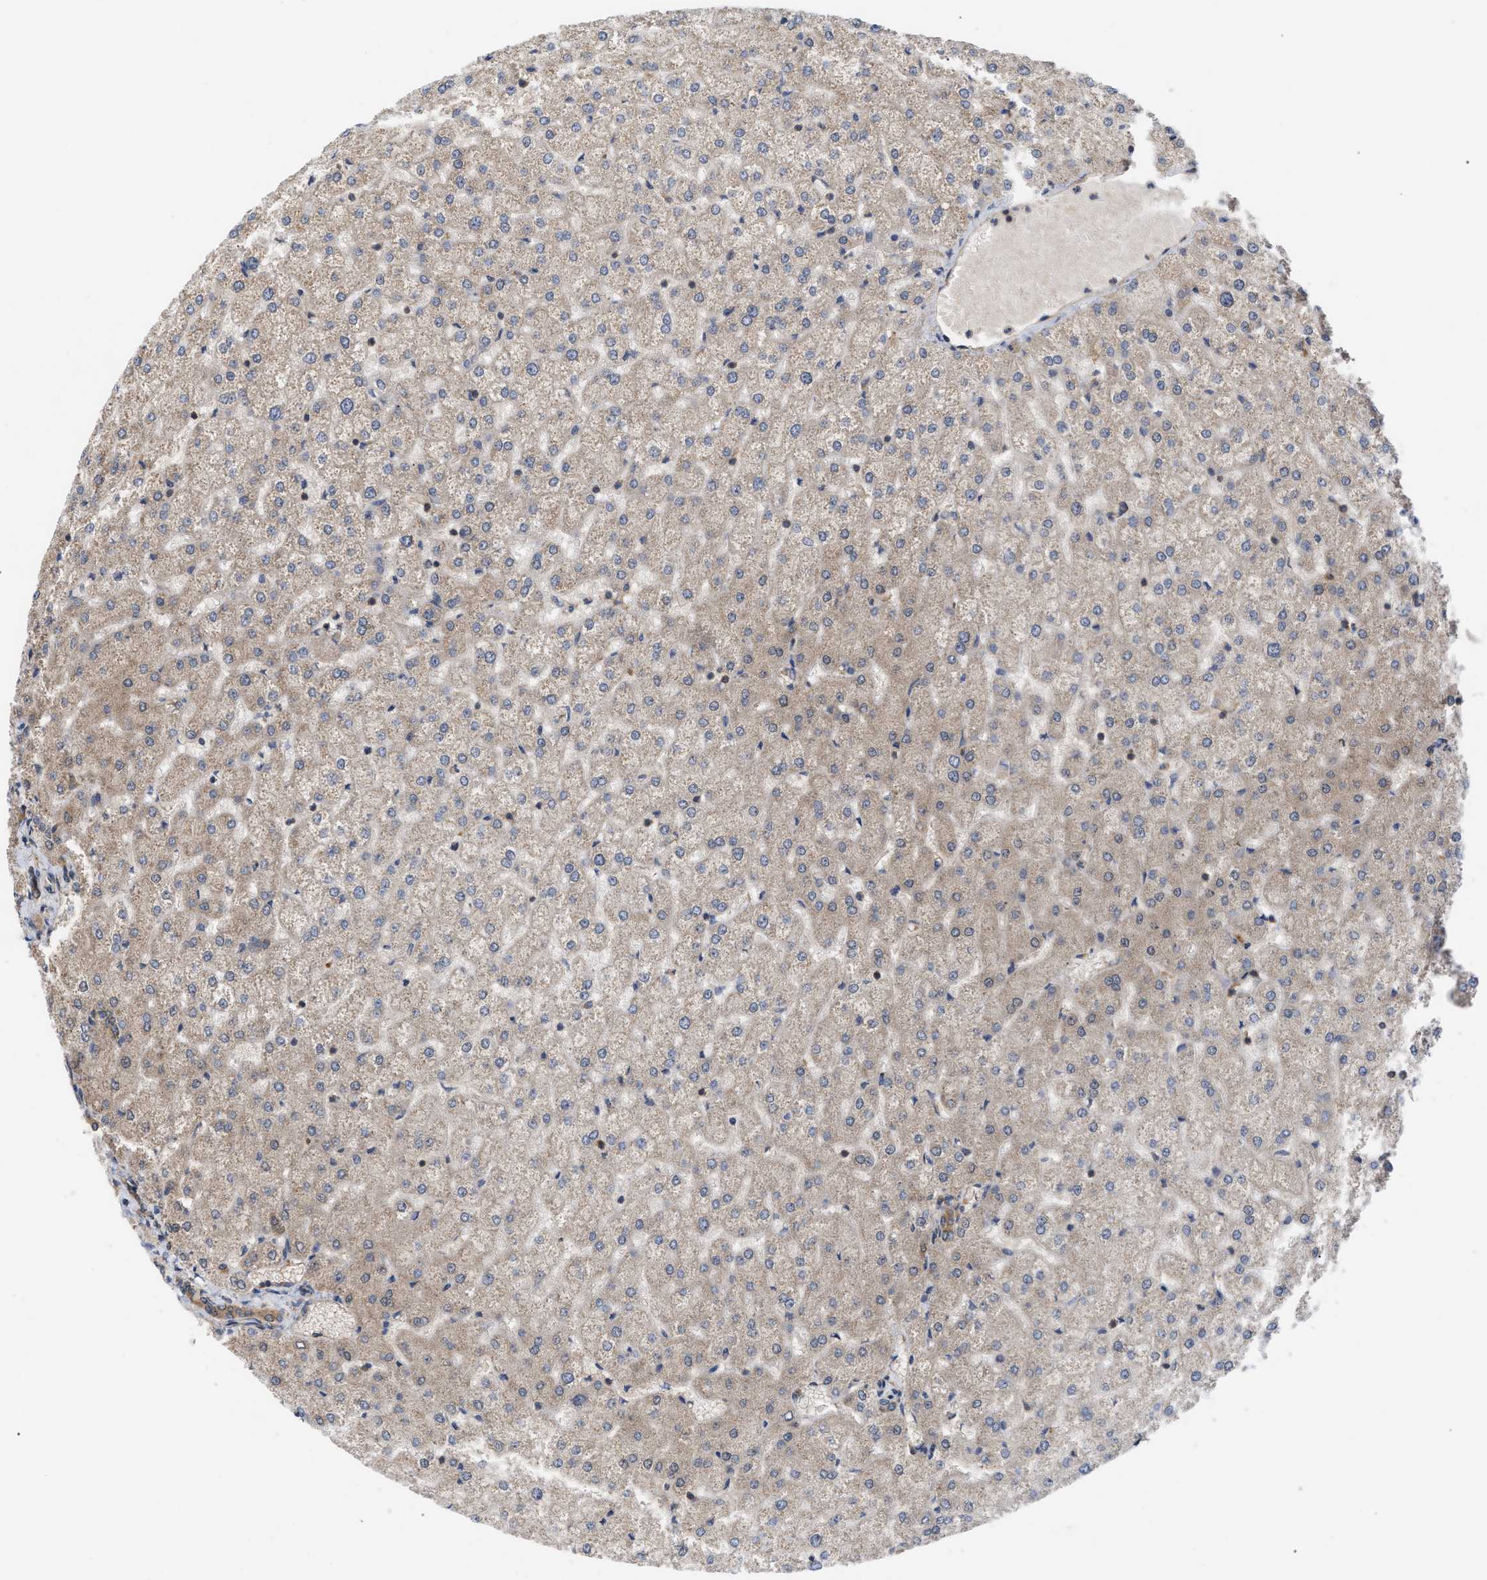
{"staining": {"intensity": "moderate", "quantity": ">75%", "location": "cytoplasmic/membranous"}, "tissue": "liver", "cell_type": "Cholangiocytes", "image_type": "normal", "snomed": [{"axis": "morphology", "description": "Normal tissue, NOS"}, {"axis": "topography", "description": "Liver"}], "caption": "Normal liver shows moderate cytoplasmic/membranous expression in about >75% of cholangiocytes Using DAB (brown) and hematoxylin (blue) stains, captured at high magnification using brightfield microscopy..", "gene": "LAPTM4B", "patient": {"sex": "female", "age": 32}}